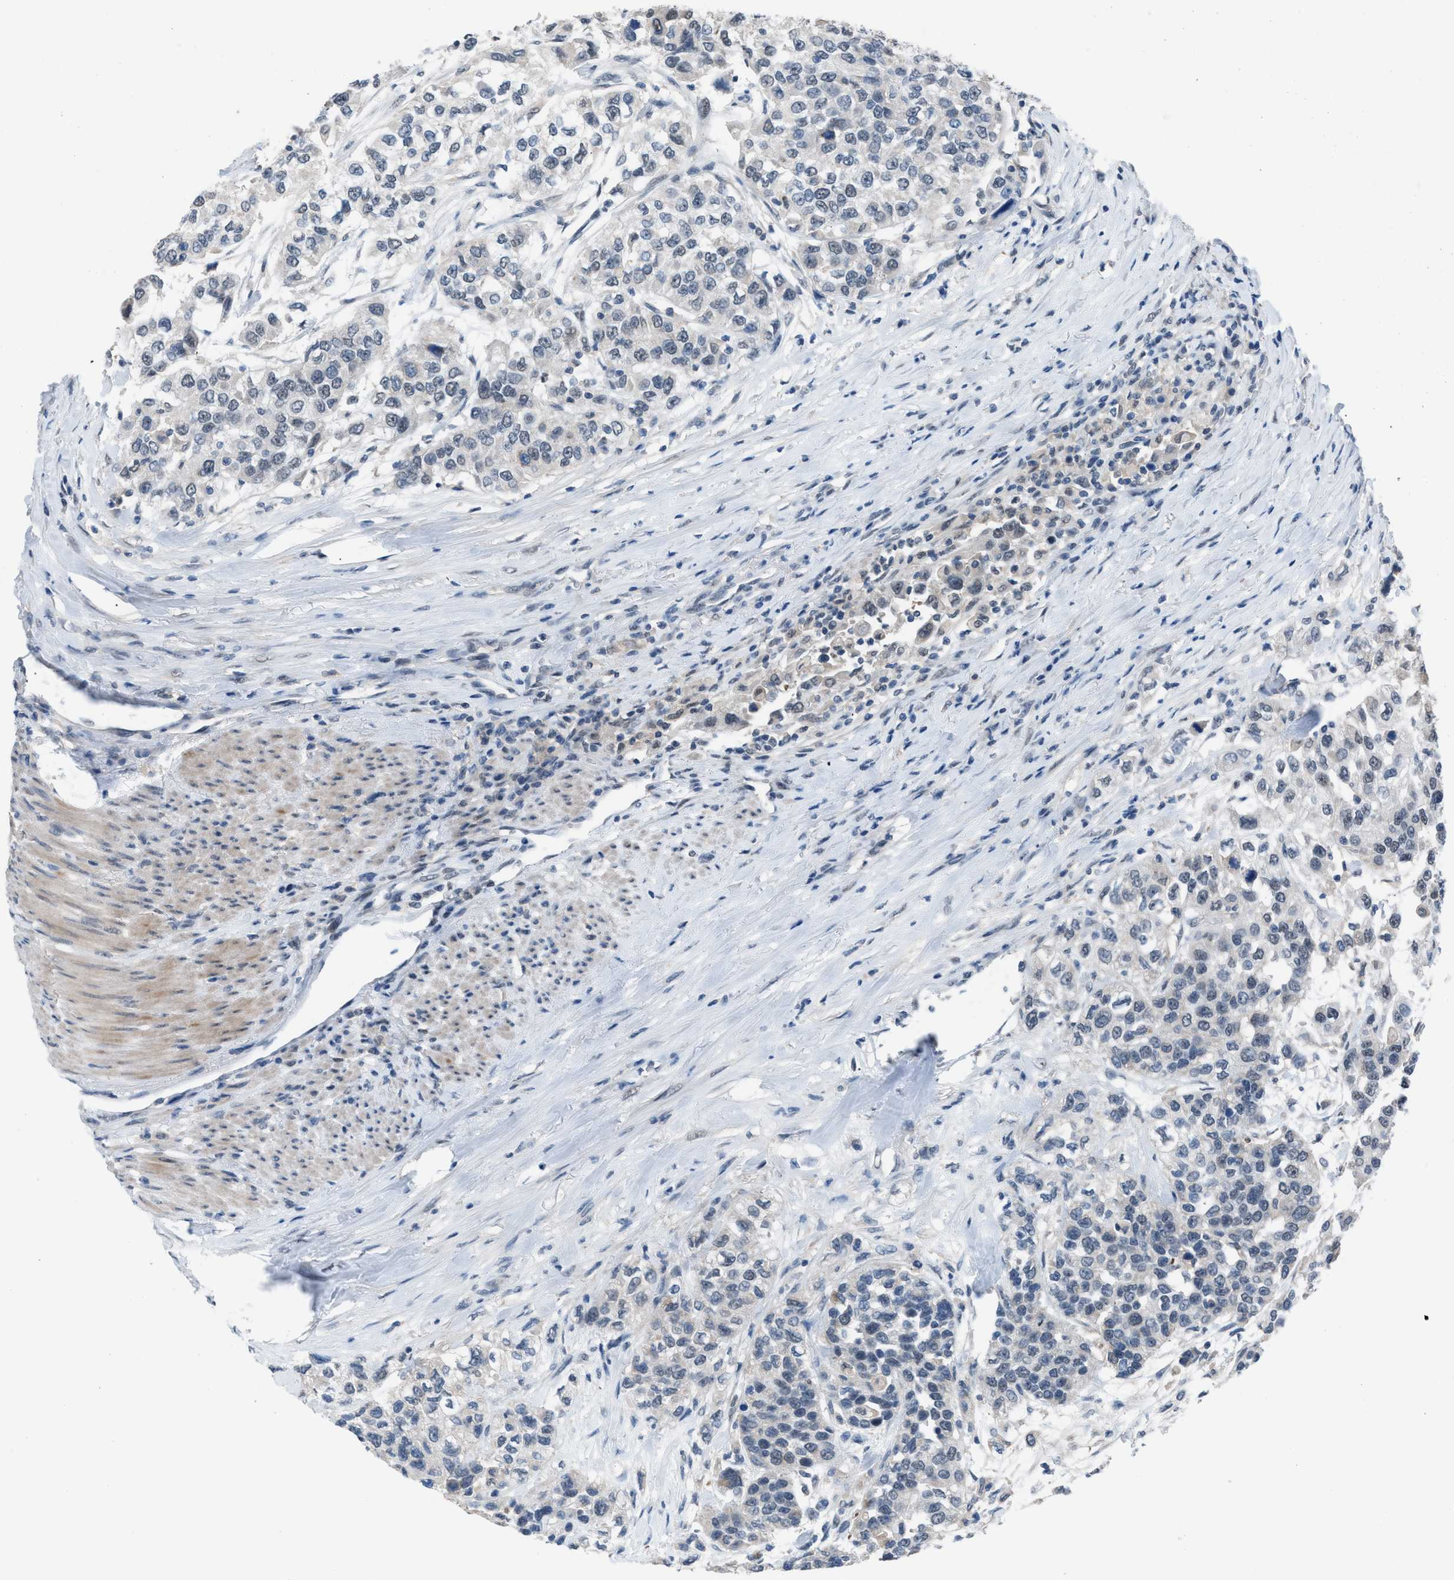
{"staining": {"intensity": "negative", "quantity": "none", "location": "none"}, "tissue": "urothelial cancer", "cell_type": "Tumor cells", "image_type": "cancer", "snomed": [{"axis": "morphology", "description": "Urothelial carcinoma, High grade"}, {"axis": "topography", "description": "Urinary bladder"}], "caption": "IHC micrograph of neoplastic tissue: human high-grade urothelial carcinoma stained with DAB (3,3'-diaminobenzidine) displays no significant protein positivity in tumor cells.", "gene": "ANAPC11", "patient": {"sex": "female", "age": 80}}